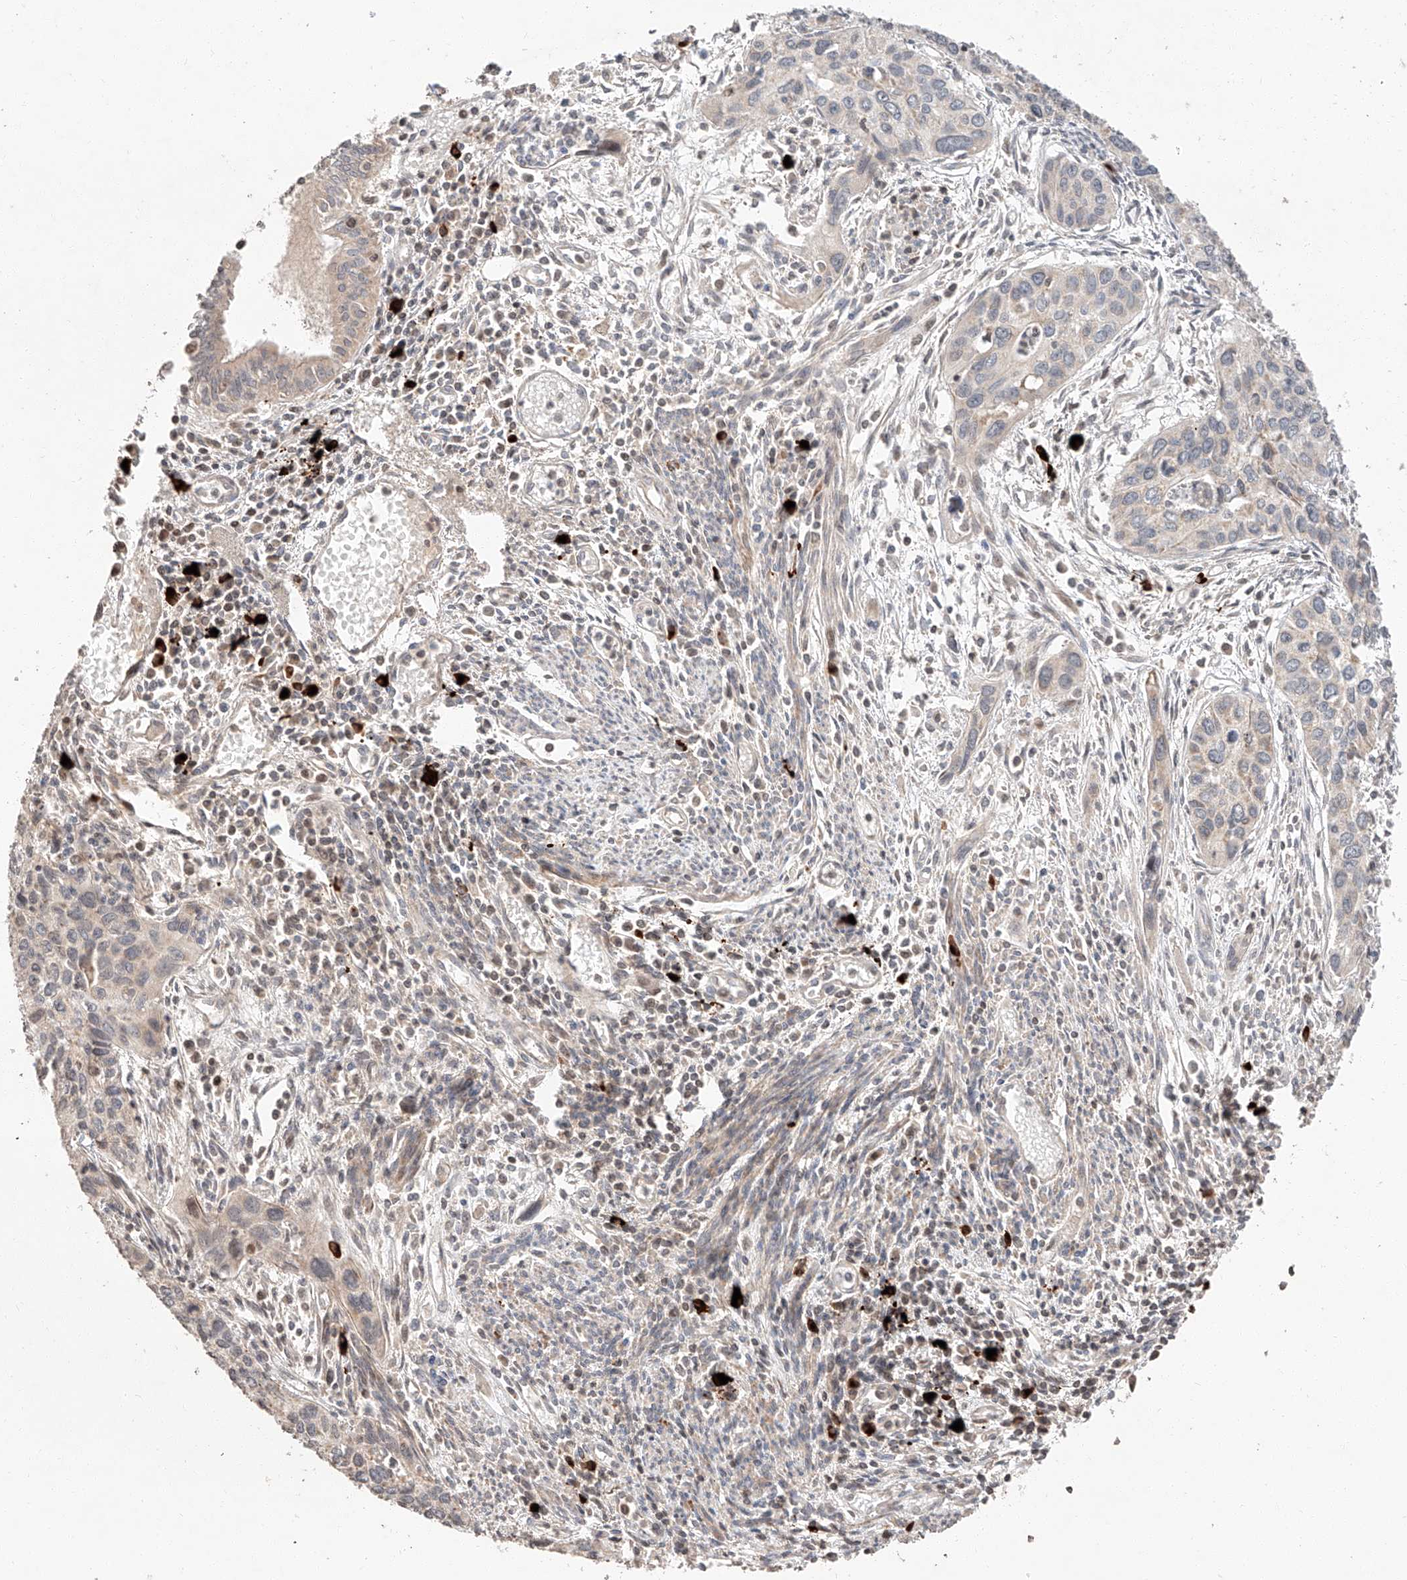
{"staining": {"intensity": "negative", "quantity": "none", "location": "none"}, "tissue": "cervical cancer", "cell_type": "Tumor cells", "image_type": "cancer", "snomed": [{"axis": "morphology", "description": "Squamous cell carcinoma, NOS"}, {"axis": "topography", "description": "Cervix"}], "caption": "High power microscopy photomicrograph of an immunohistochemistry (IHC) image of cervical cancer (squamous cell carcinoma), revealing no significant staining in tumor cells. (Stains: DAB (3,3'-diaminobenzidine) IHC with hematoxylin counter stain, Microscopy: brightfield microscopy at high magnification).", "gene": "ARHGAP33", "patient": {"sex": "female", "age": 55}}